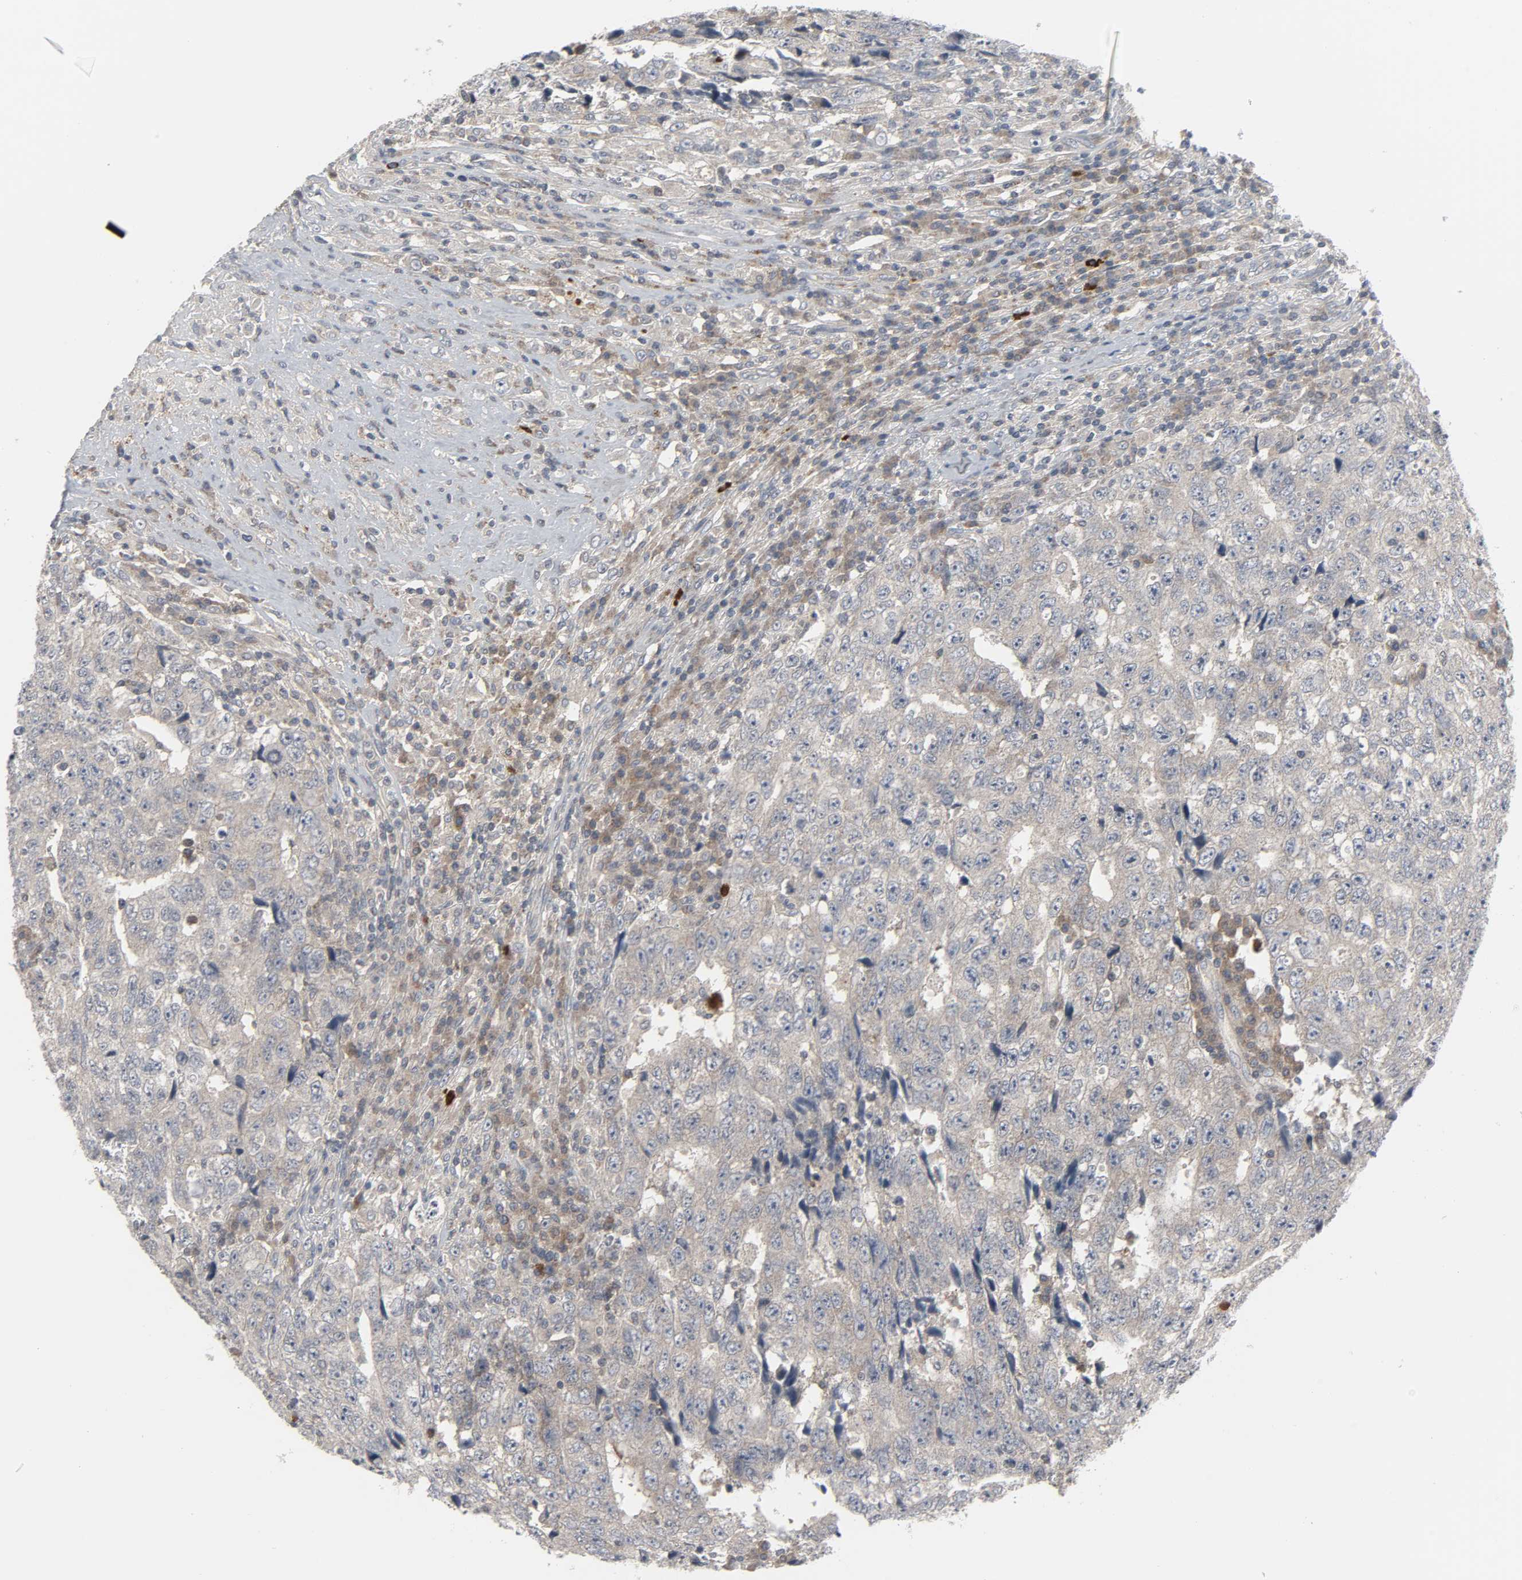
{"staining": {"intensity": "weak", "quantity": ">75%", "location": "cytoplasmic/membranous"}, "tissue": "testis cancer", "cell_type": "Tumor cells", "image_type": "cancer", "snomed": [{"axis": "morphology", "description": "Necrosis, NOS"}, {"axis": "morphology", "description": "Carcinoma, Embryonal, NOS"}, {"axis": "topography", "description": "Testis"}], "caption": "Immunohistochemistry (IHC) image of neoplastic tissue: human testis cancer (embryonal carcinoma) stained using IHC displays low levels of weak protein expression localized specifically in the cytoplasmic/membranous of tumor cells, appearing as a cytoplasmic/membranous brown color.", "gene": "CLIP1", "patient": {"sex": "male", "age": 19}}